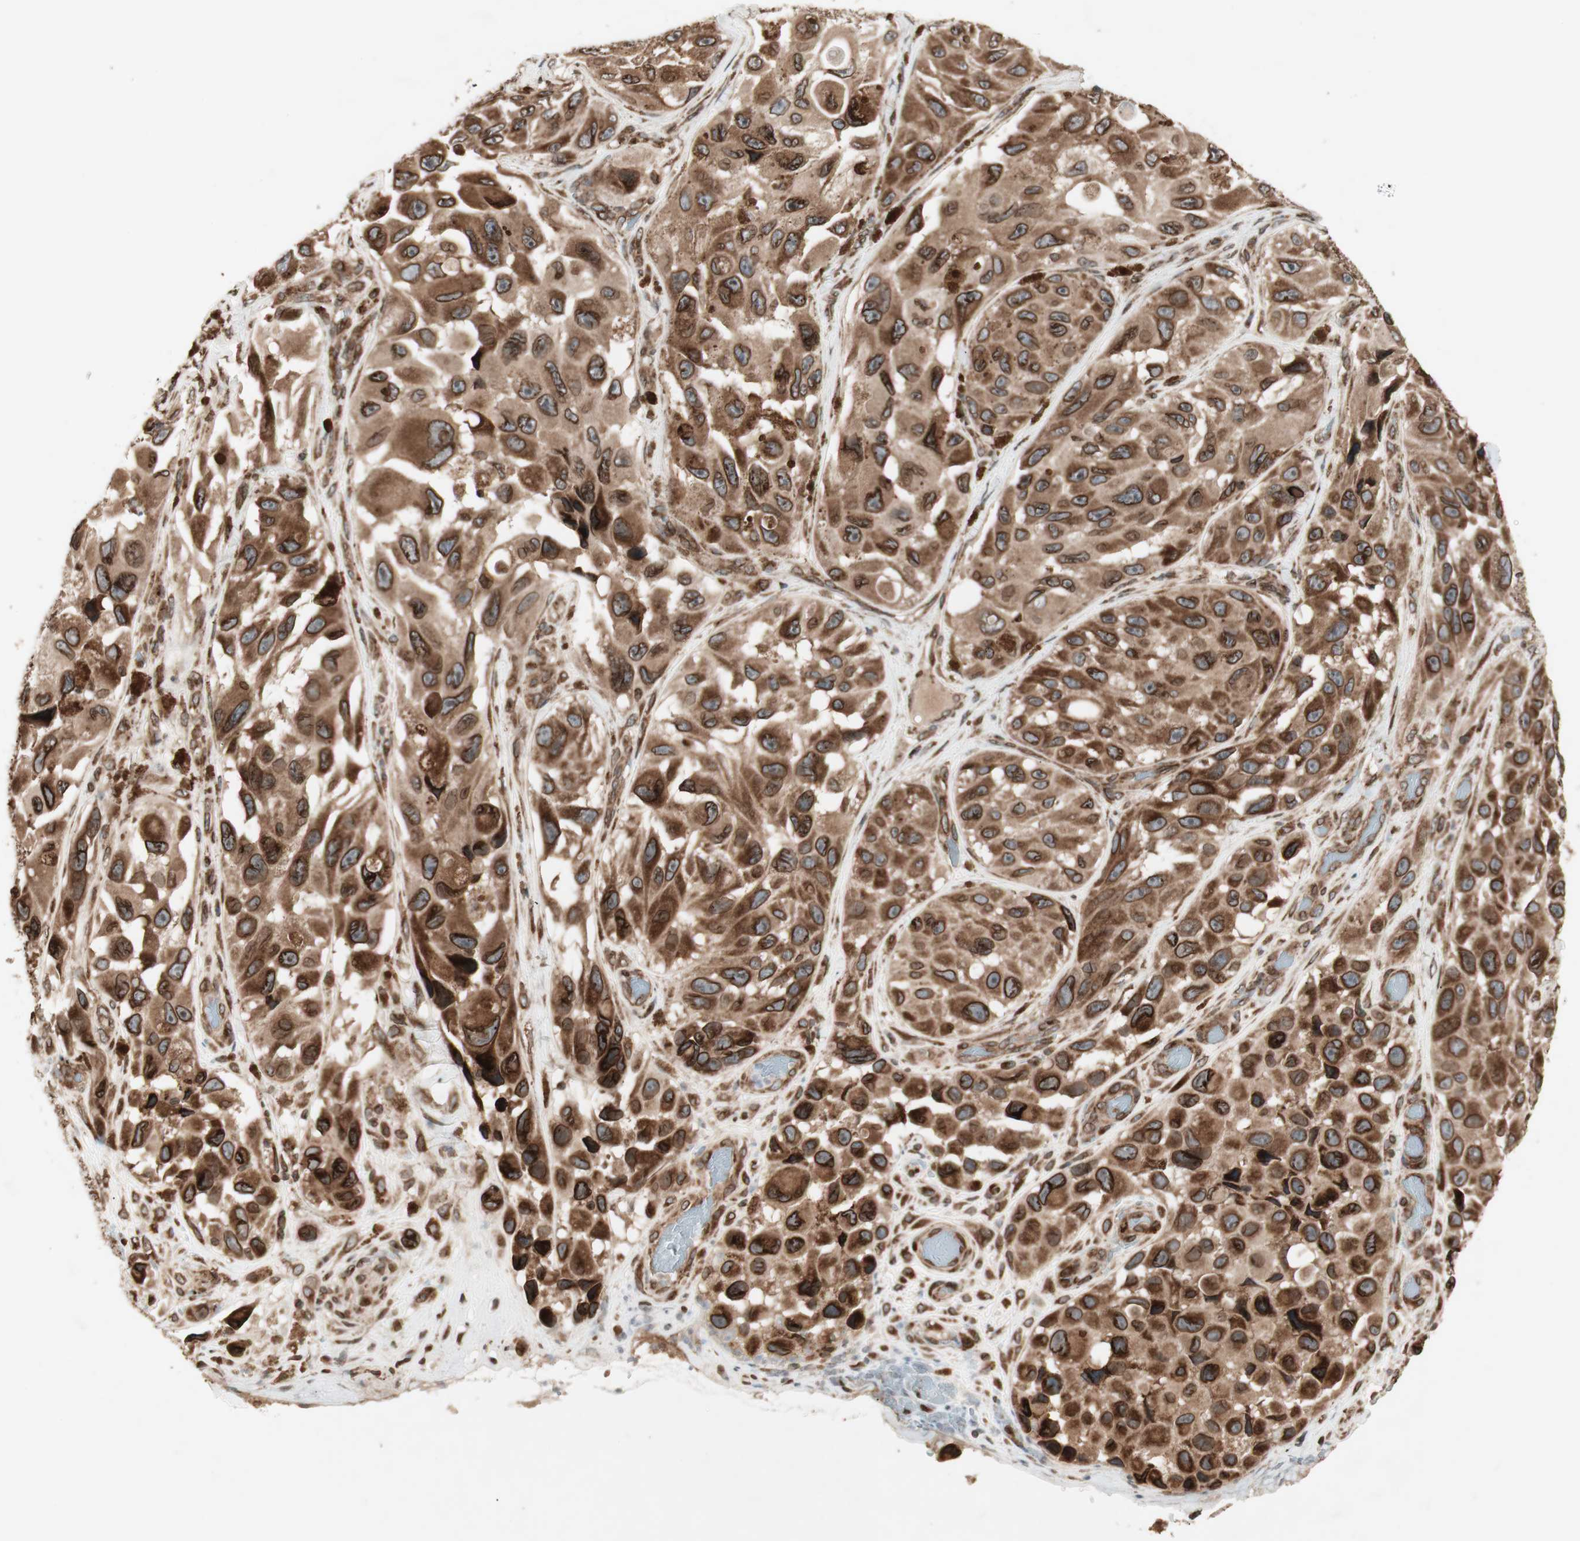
{"staining": {"intensity": "strong", "quantity": ">75%", "location": "cytoplasmic/membranous,nuclear"}, "tissue": "melanoma", "cell_type": "Tumor cells", "image_type": "cancer", "snomed": [{"axis": "morphology", "description": "Malignant melanoma, NOS"}, {"axis": "topography", "description": "Skin"}], "caption": "Immunohistochemistry (DAB) staining of human malignant melanoma shows strong cytoplasmic/membranous and nuclear protein expression in about >75% of tumor cells.", "gene": "NUP62", "patient": {"sex": "female", "age": 73}}